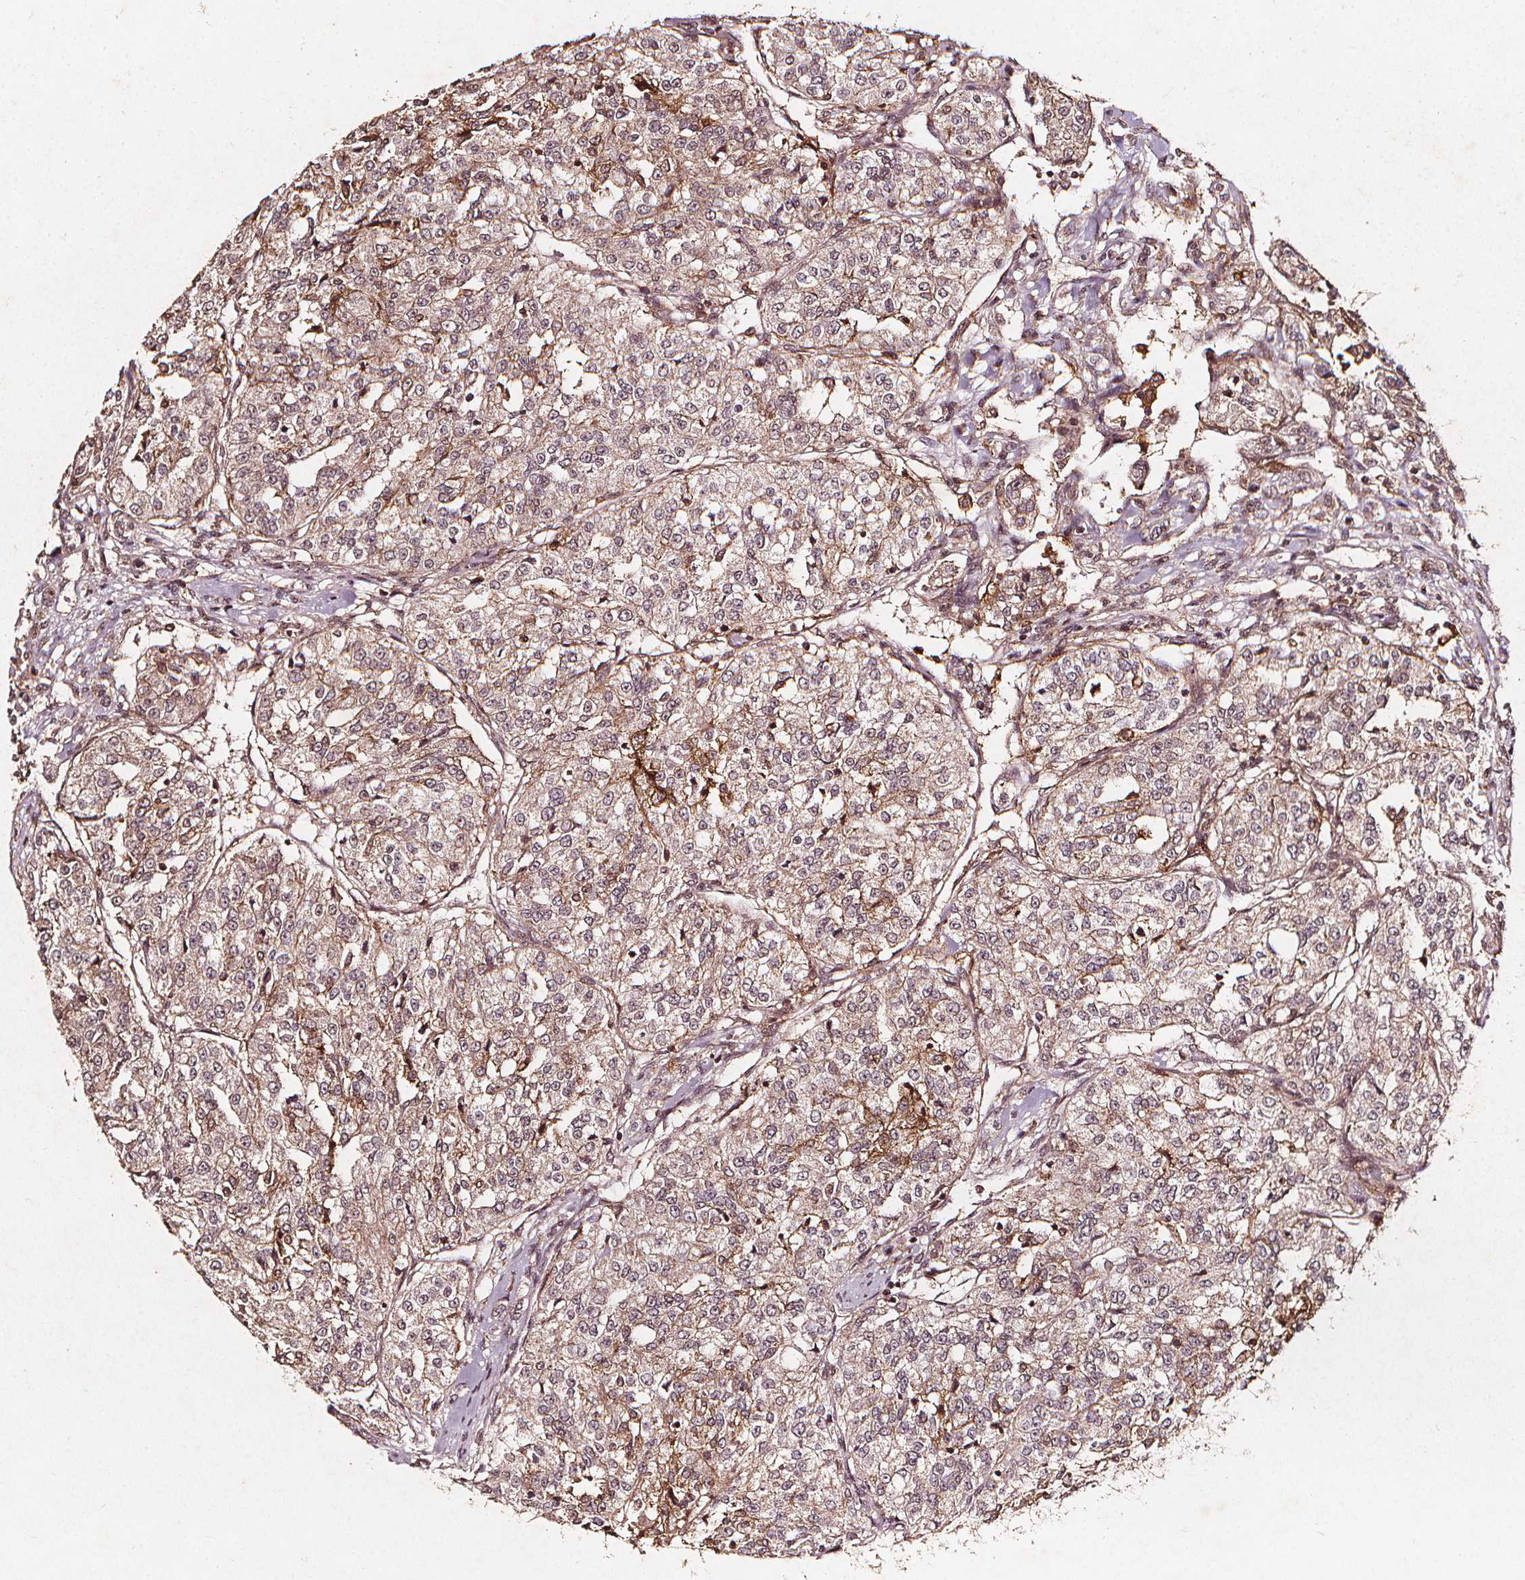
{"staining": {"intensity": "weak", "quantity": ">75%", "location": "cytoplasmic/membranous"}, "tissue": "renal cancer", "cell_type": "Tumor cells", "image_type": "cancer", "snomed": [{"axis": "morphology", "description": "Adenocarcinoma, NOS"}, {"axis": "topography", "description": "Kidney"}], "caption": "Immunohistochemistry (DAB) staining of human adenocarcinoma (renal) exhibits weak cytoplasmic/membranous protein staining in approximately >75% of tumor cells. (Stains: DAB (3,3'-diaminobenzidine) in brown, nuclei in blue, Microscopy: brightfield microscopy at high magnification).", "gene": "ABCA1", "patient": {"sex": "female", "age": 63}}